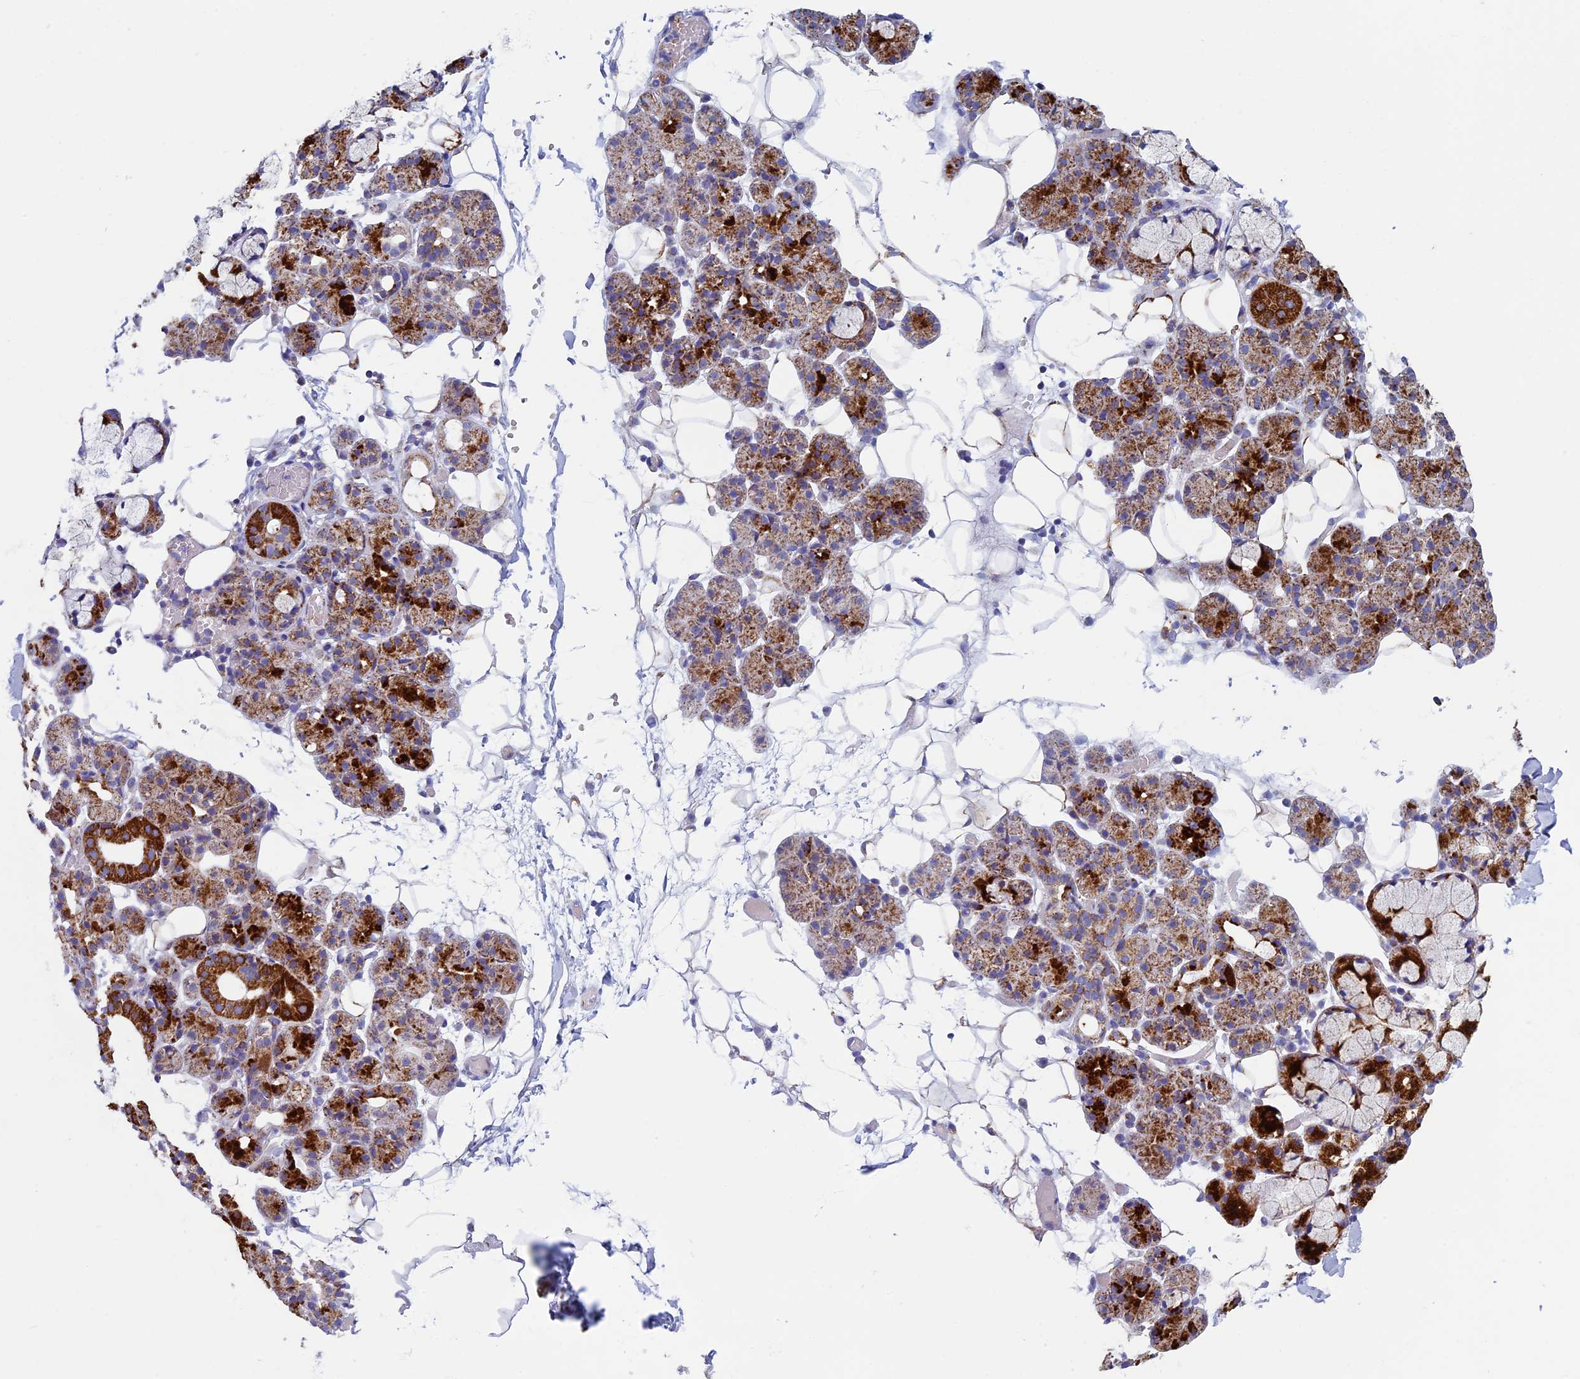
{"staining": {"intensity": "strong", "quantity": "25%-75%", "location": "cytoplasmic/membranous"}, "tissue": "salivary gland", "cell_type": "Glandular cells", "image_type": "normal", "snomed": [{"axis": "morphology", "description": "Normal tissue, NOS"}, {"axis": "topography", "description": "Salivary gland"}], "caption": "Protein staining shows strong cytoplasmic/membranous staining in approximately 25%-75% of glandular cells in benign salivary gland. Using DAB (brown) and hematoxylin (blue) stains, captured at high magnification using brightfield microscopy.", "gene": "UQCRFS1", "patient": {"sex": "male", "age": 63}}